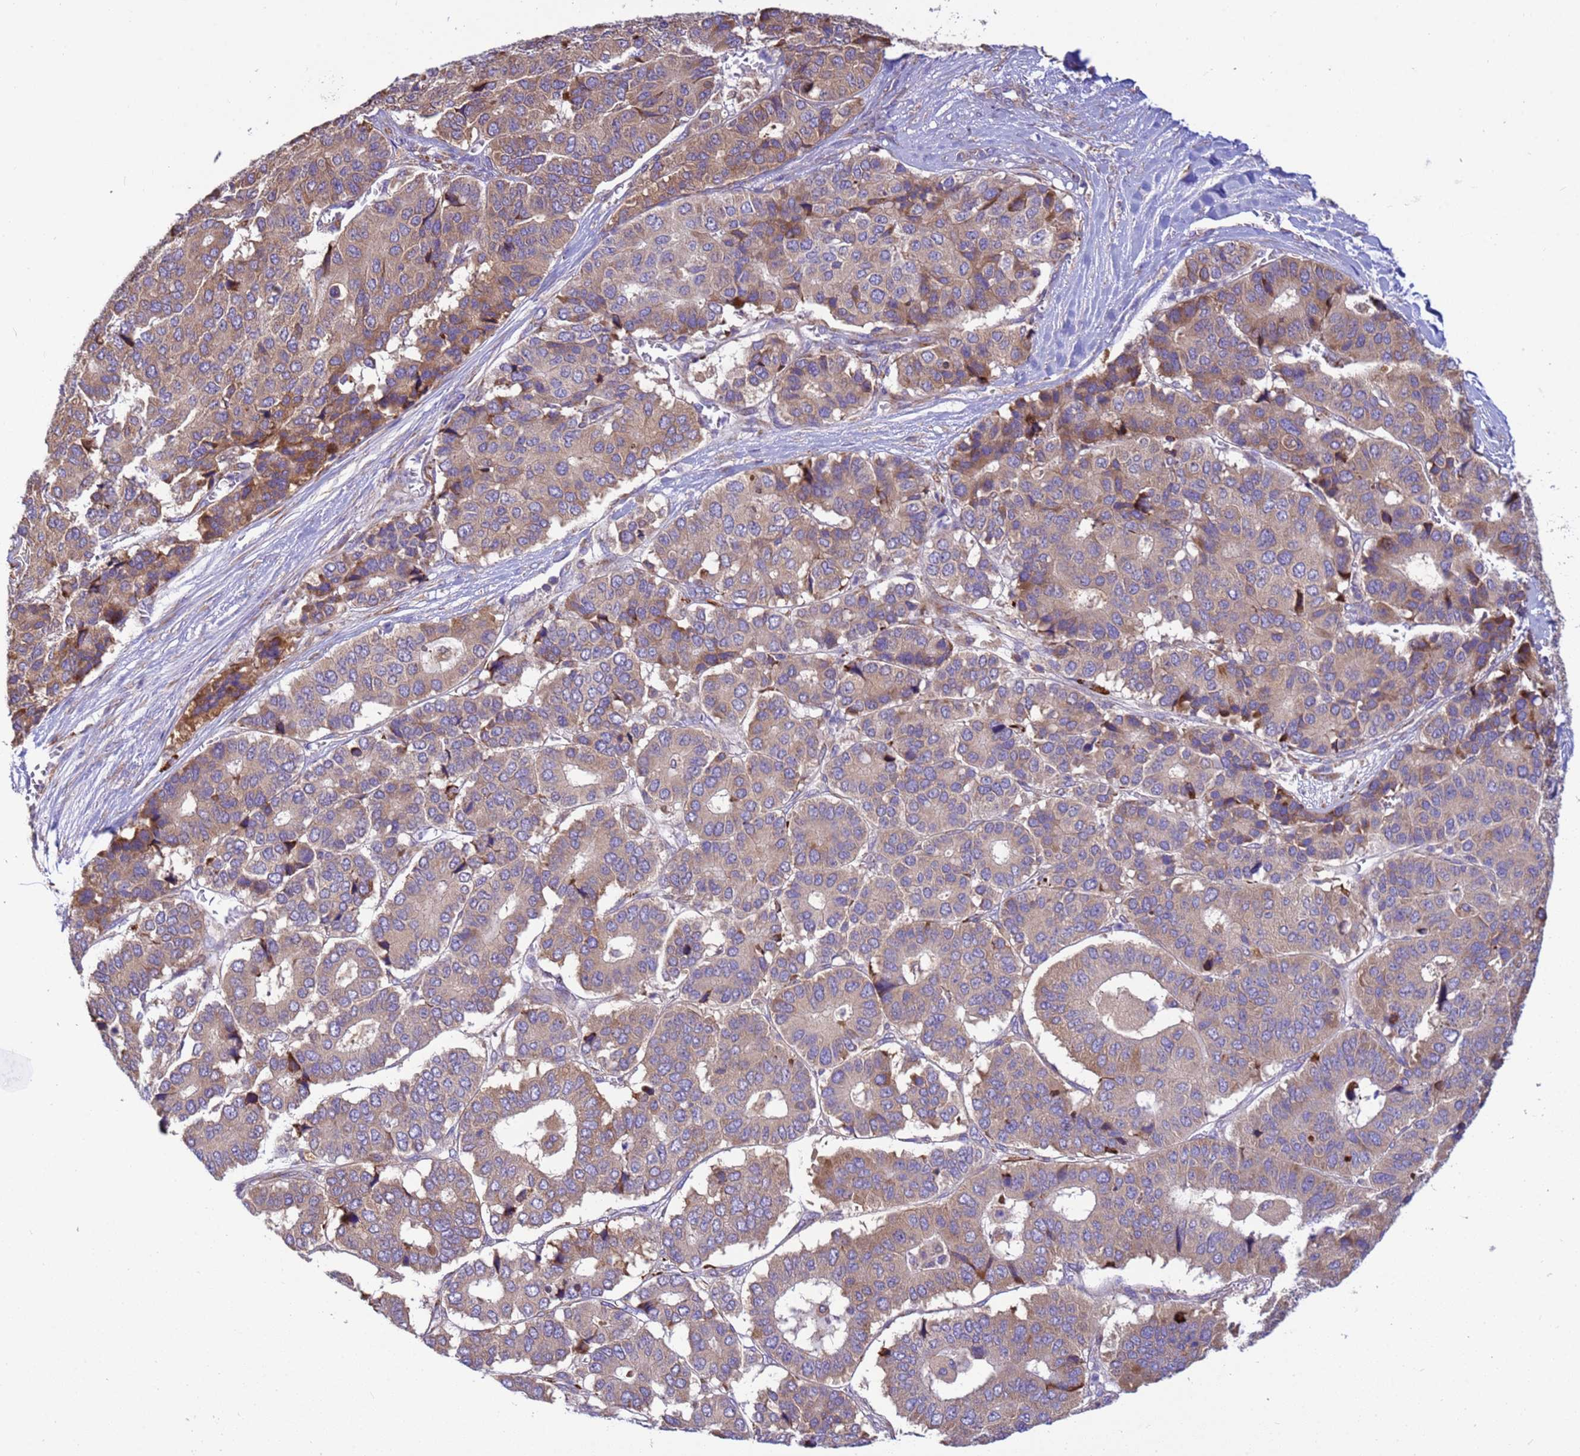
{"staining": {"intensity": "moderate", "quantity": ">75%", "location": "cytoplasmic/membranous"}, "tissue": "pancreatic cancer", "cell_type": "Tumor cells", "image_type": "cancer", "snomed": [{"axis": "morphology", "description": "Adenocarcinoma, NOS"}, {"axis": "topography", "description": "Pancreas"}], "caption": "There is medium levels of moderate cytoplasmic/membranous expression in tumor cells of adenocarcinoma (pancreatic), as demonstrated by immunohistochemical staining (brown color).", "gene": "THAP5", "patient": {"sex": "male", "age": 50}}